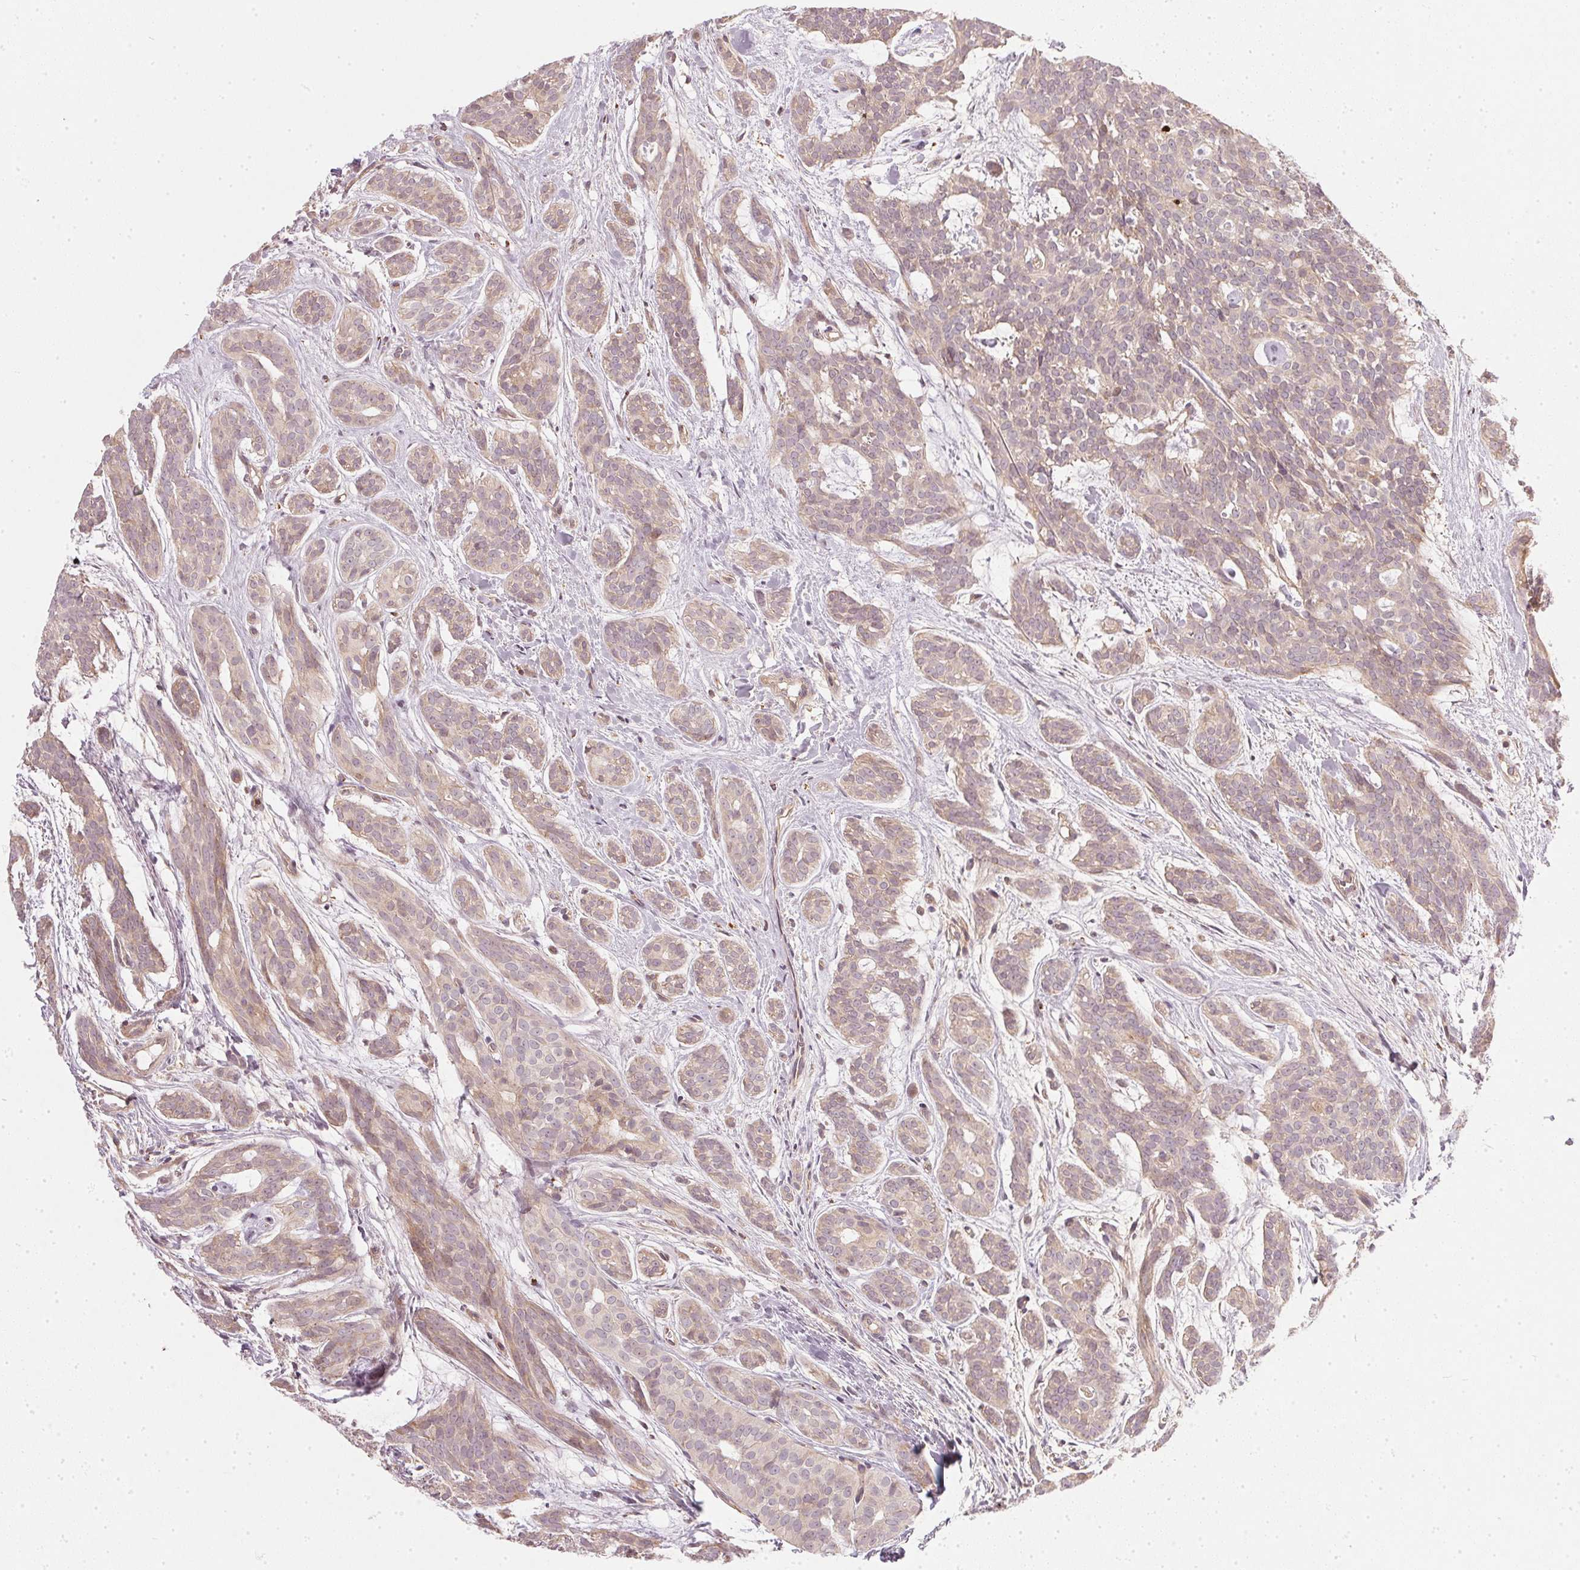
{"staining": {"intensity": "weak", "quantity": "<25%", "location": "cytoplasmic/membranous"}, "tissue": "head and neck cancer", "cell_type": "Tumor cells", "image_type": "cancer", "snomed": [{"axis": "morphology", "description": "Adenocarcinoma, NOS"}, {"axis": "topography", "description": "Head-Neck"}], "caption": "Immunohistochemistry photomicrograph of neoplastic tissue: head and neck cancer stained with DAB reveals no significant protein expression in tumor cells.", "gene": "NADK2", "patient": {"sex": "male", "age": 66}}